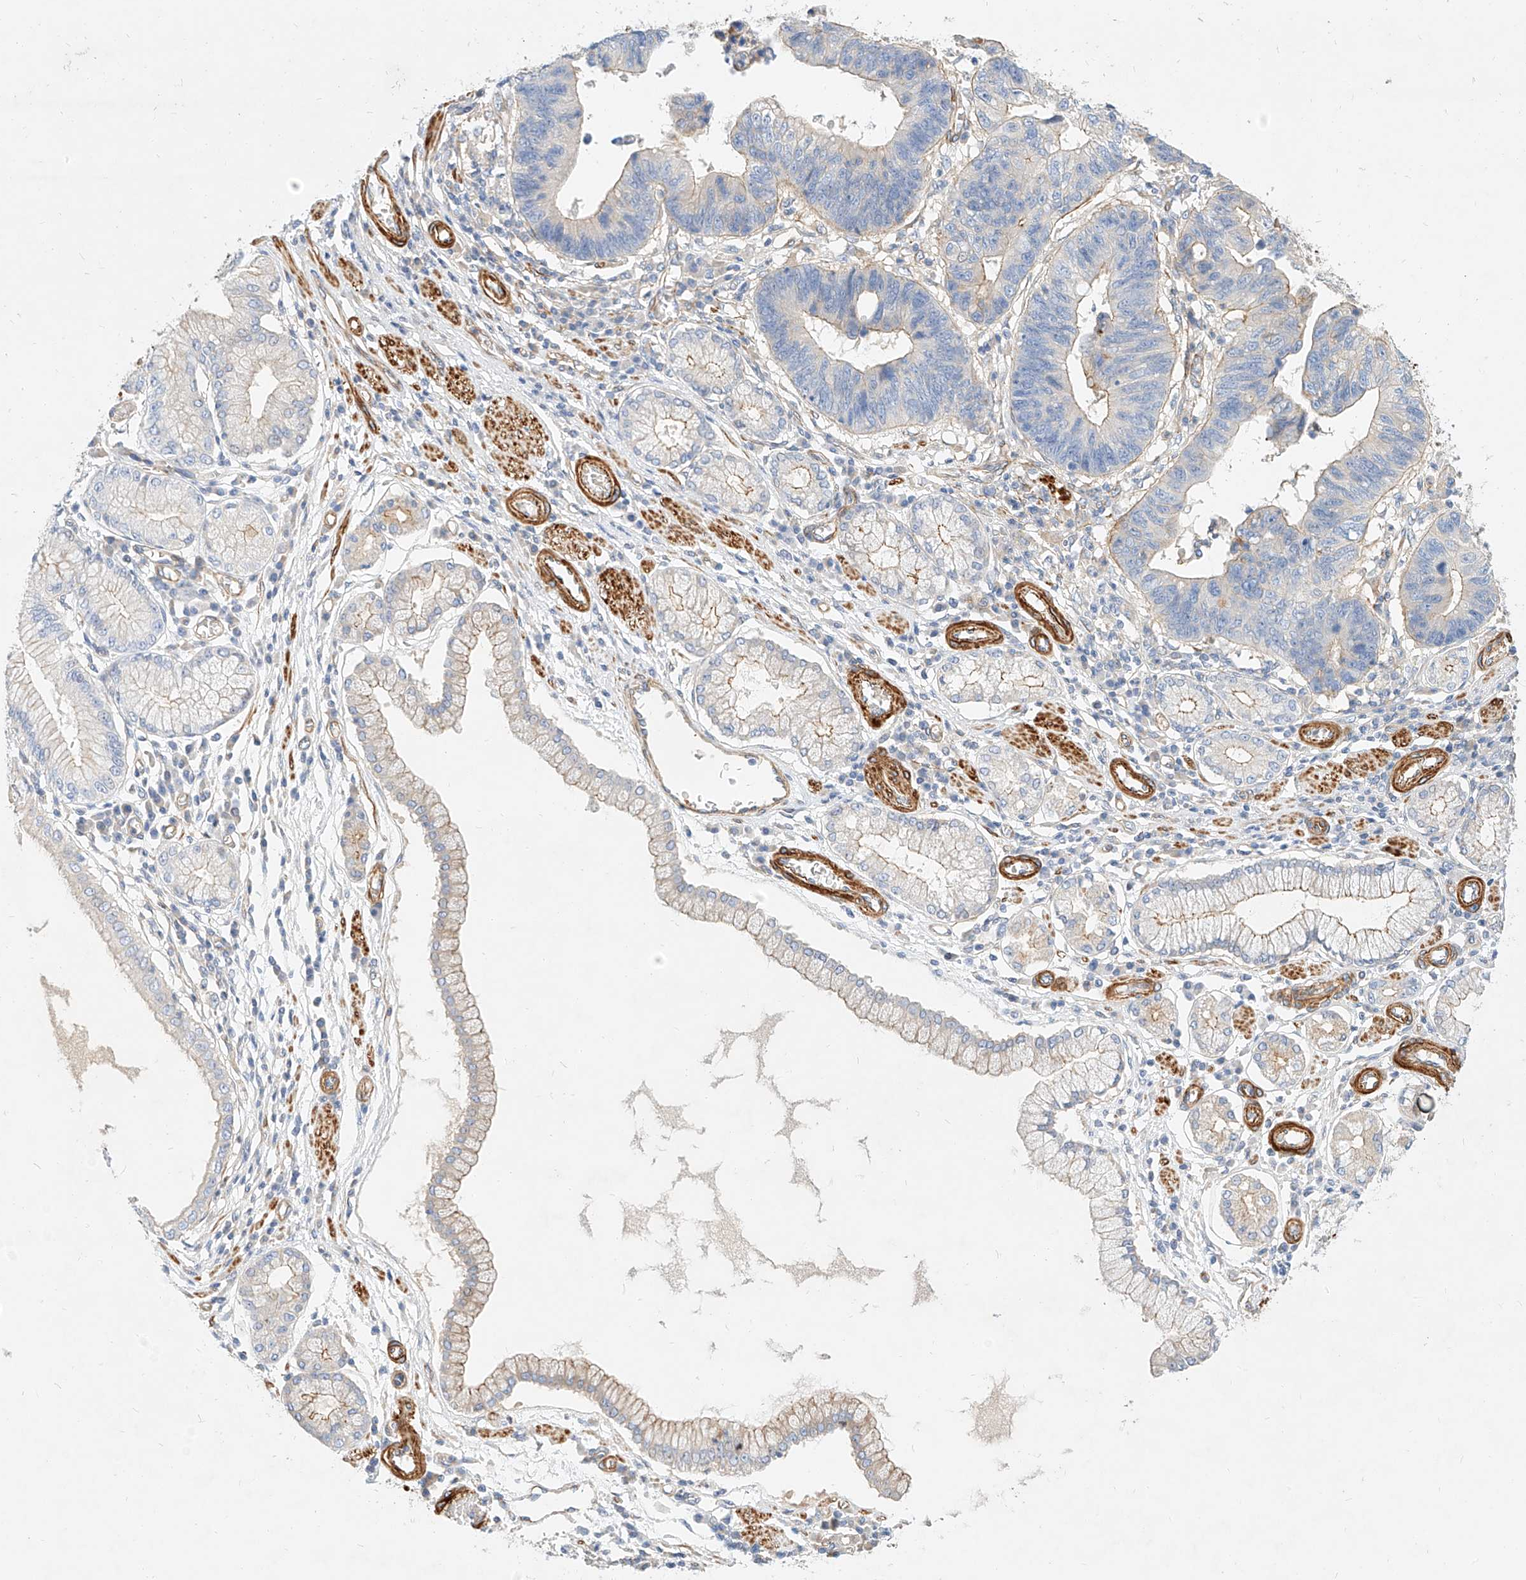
{"staining": {"intensity": "negative", "quantity": "none", "location": "none"}, "tissue": "stomach cancer", "cell_type": "Tumor cells", "image_type": "cancer", "snomed": [{"axis": "morphology", "description": "Adenocarcinoma, NOS"}, {"axis": "topography", "description": "Stomach"}], "caption": "The image demonstrates no significant staining in tumor cells of stomach cancer. The staining was performed using DAB (3,3'-diaminobenzidine) to visualize the protein expression in brown, while the nuclei were stained in blue with hematoxylin (Magnification: 20x).", "gene": "KCNH5", "patient": {"sex": "male", "age": 59}}